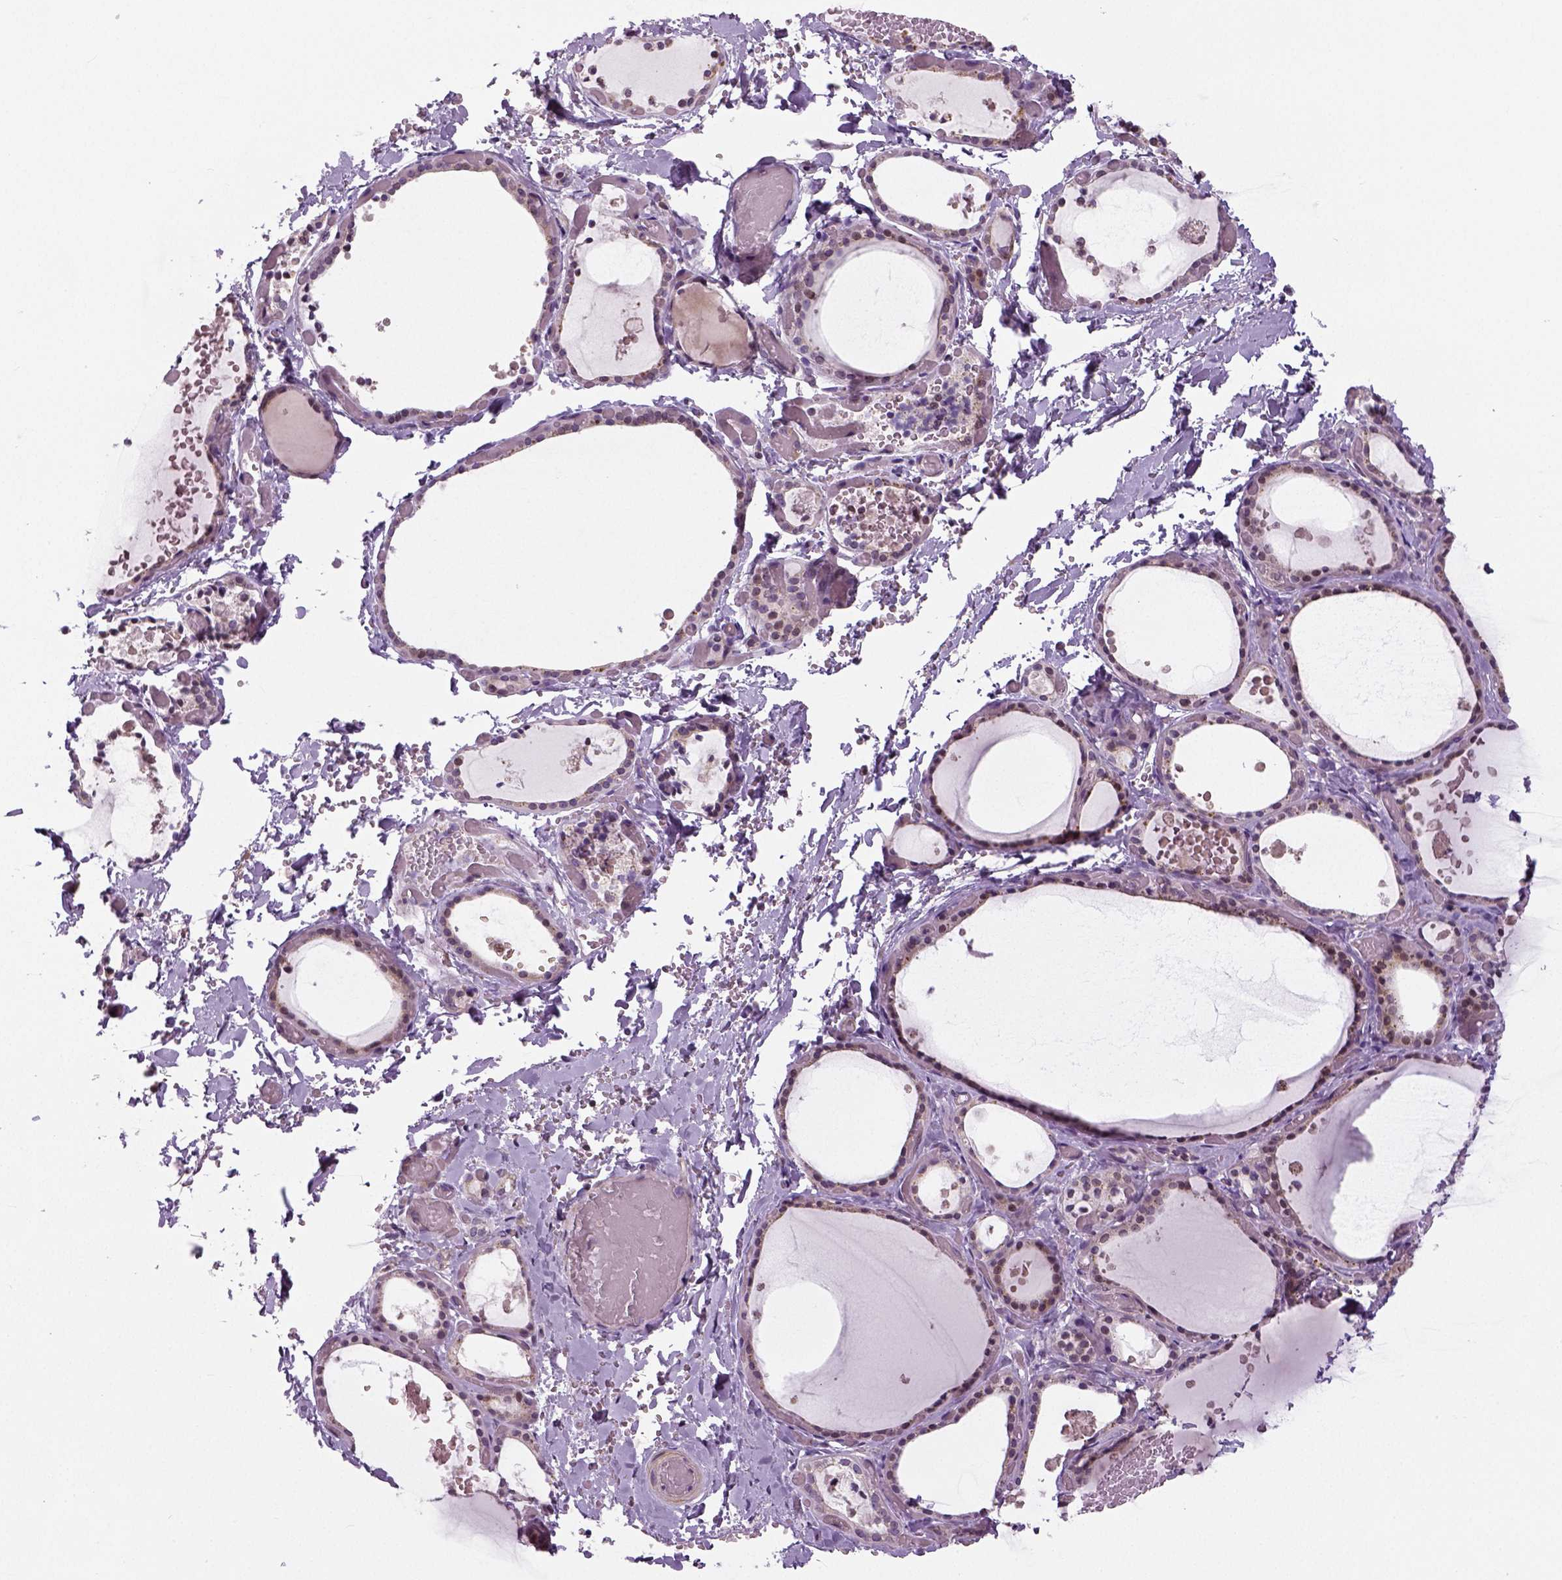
{"staining": {"intensity": "weak", "quantity": "<25%", "location": "nuclear"}, "tissue": "thyroid gland", "cell_type": "Glandular cells", "image_type": "normal", "snomed": [{"axis": "morphology", "description": "Normal tissue, NOS"}, {"axis": "topography", "description": "Thyroid gland"}], "caption": "IHC of benign thyroid gland displays no positivity in glandular cells.", "gene": "NECAB1", "patient": {"sex": "female", "age": 56}}